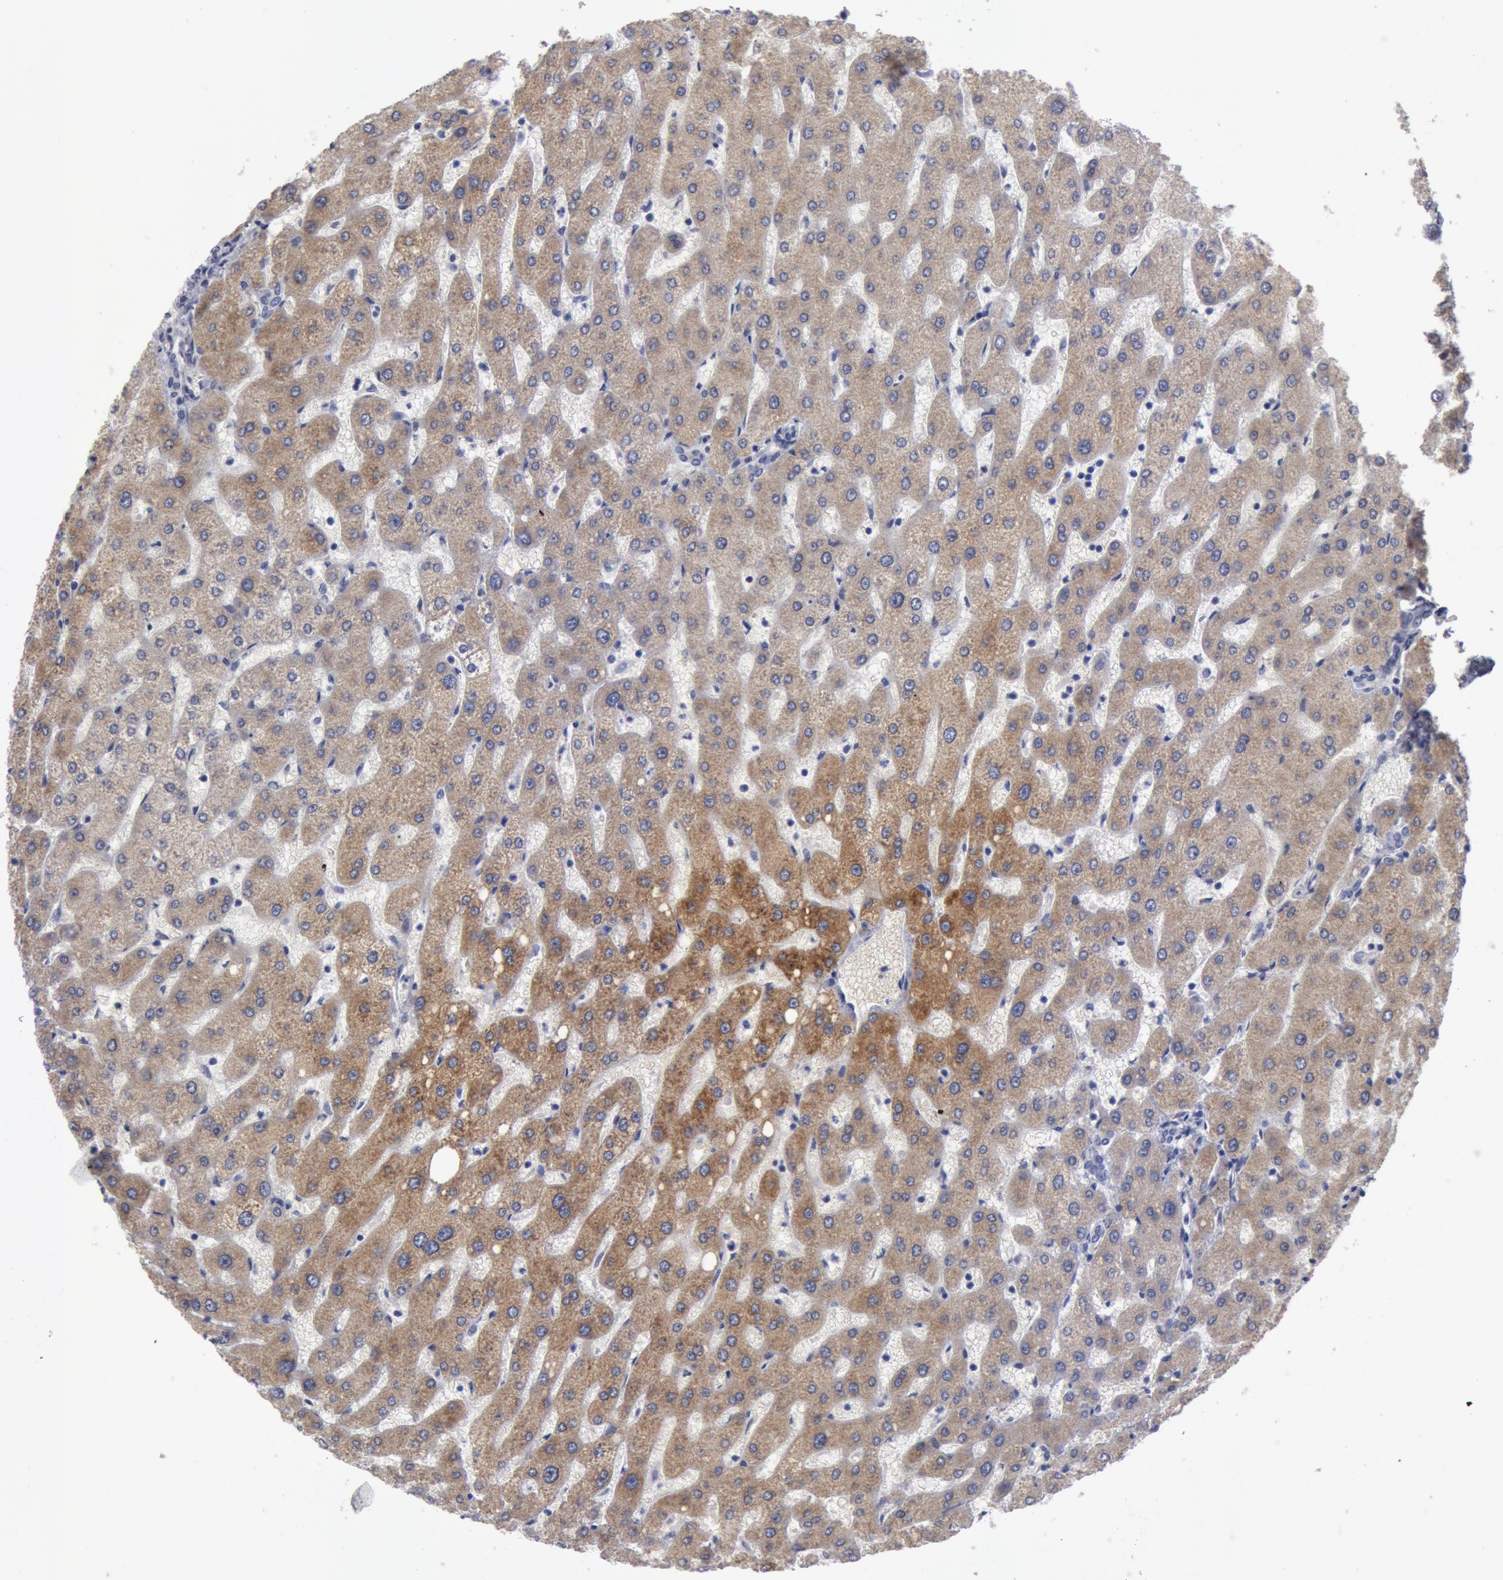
{"staining": {"intensity": "negative", "quantity": "none", "location": "none"}, "tissue": "liver", "cell_type": "Cholangiocytes", "image_type": "normal", "snomed": [{"axis": "morphology", "description": "Normal tissue, NOS"}, {"axis": "topography", "description": "Liver"}], "caption": "High power microscopy histopathology image of an immunohistochemistry histopathology image of unremarkable liver, revealing no significant positivity in cholangiocytes. The staining was performed using DAB (3,3'-diaminobenzidine) to visualize the protein expression in brown, while the nuclei were stained in blue with hematoxylin (Magnification: 20x).", "gene": "SMC1B", "patient": {"sex": "male", "age": 67}}